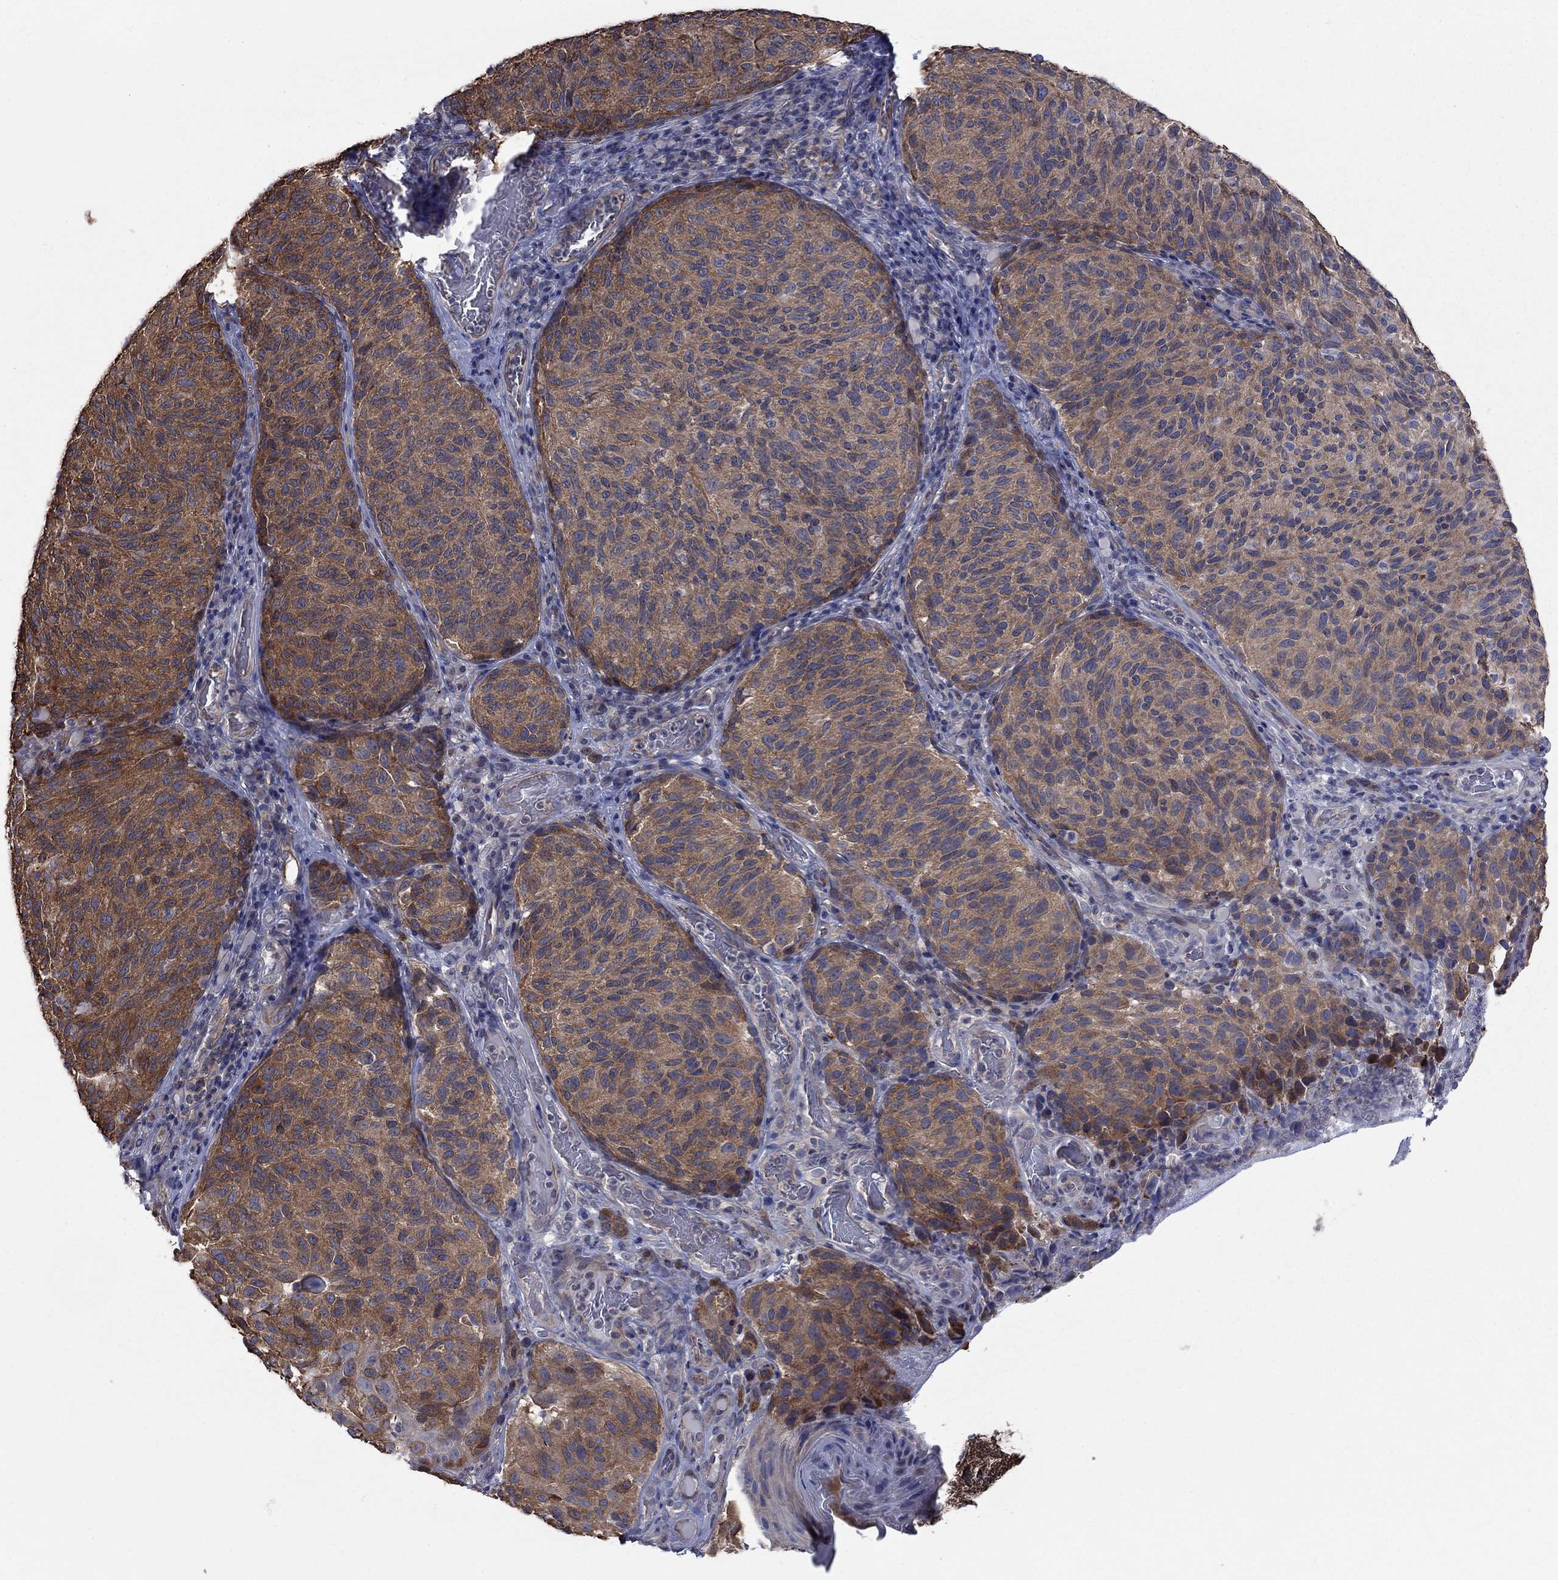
{"staining": {"intensity": "moderate", "quantity": ">75%", "location": "cytoplasmic/membranous"}, "tissue": "melanoma", "cell_type": "Tumor cells", "image_type": "cancer", "snomed": [{"axis": "morphology", "description": "Malignant melanoma, NOS"}, {"axis": "topography", "description": "Skin"}], "caption": "Malignant melanoma stained with a brown dye demonstrates moderate cytoplasmic/membranous positive expression in about >75% of tumor cells.", "gene": "PDZD2", "patient": {"sex": "female", "age": 73}}